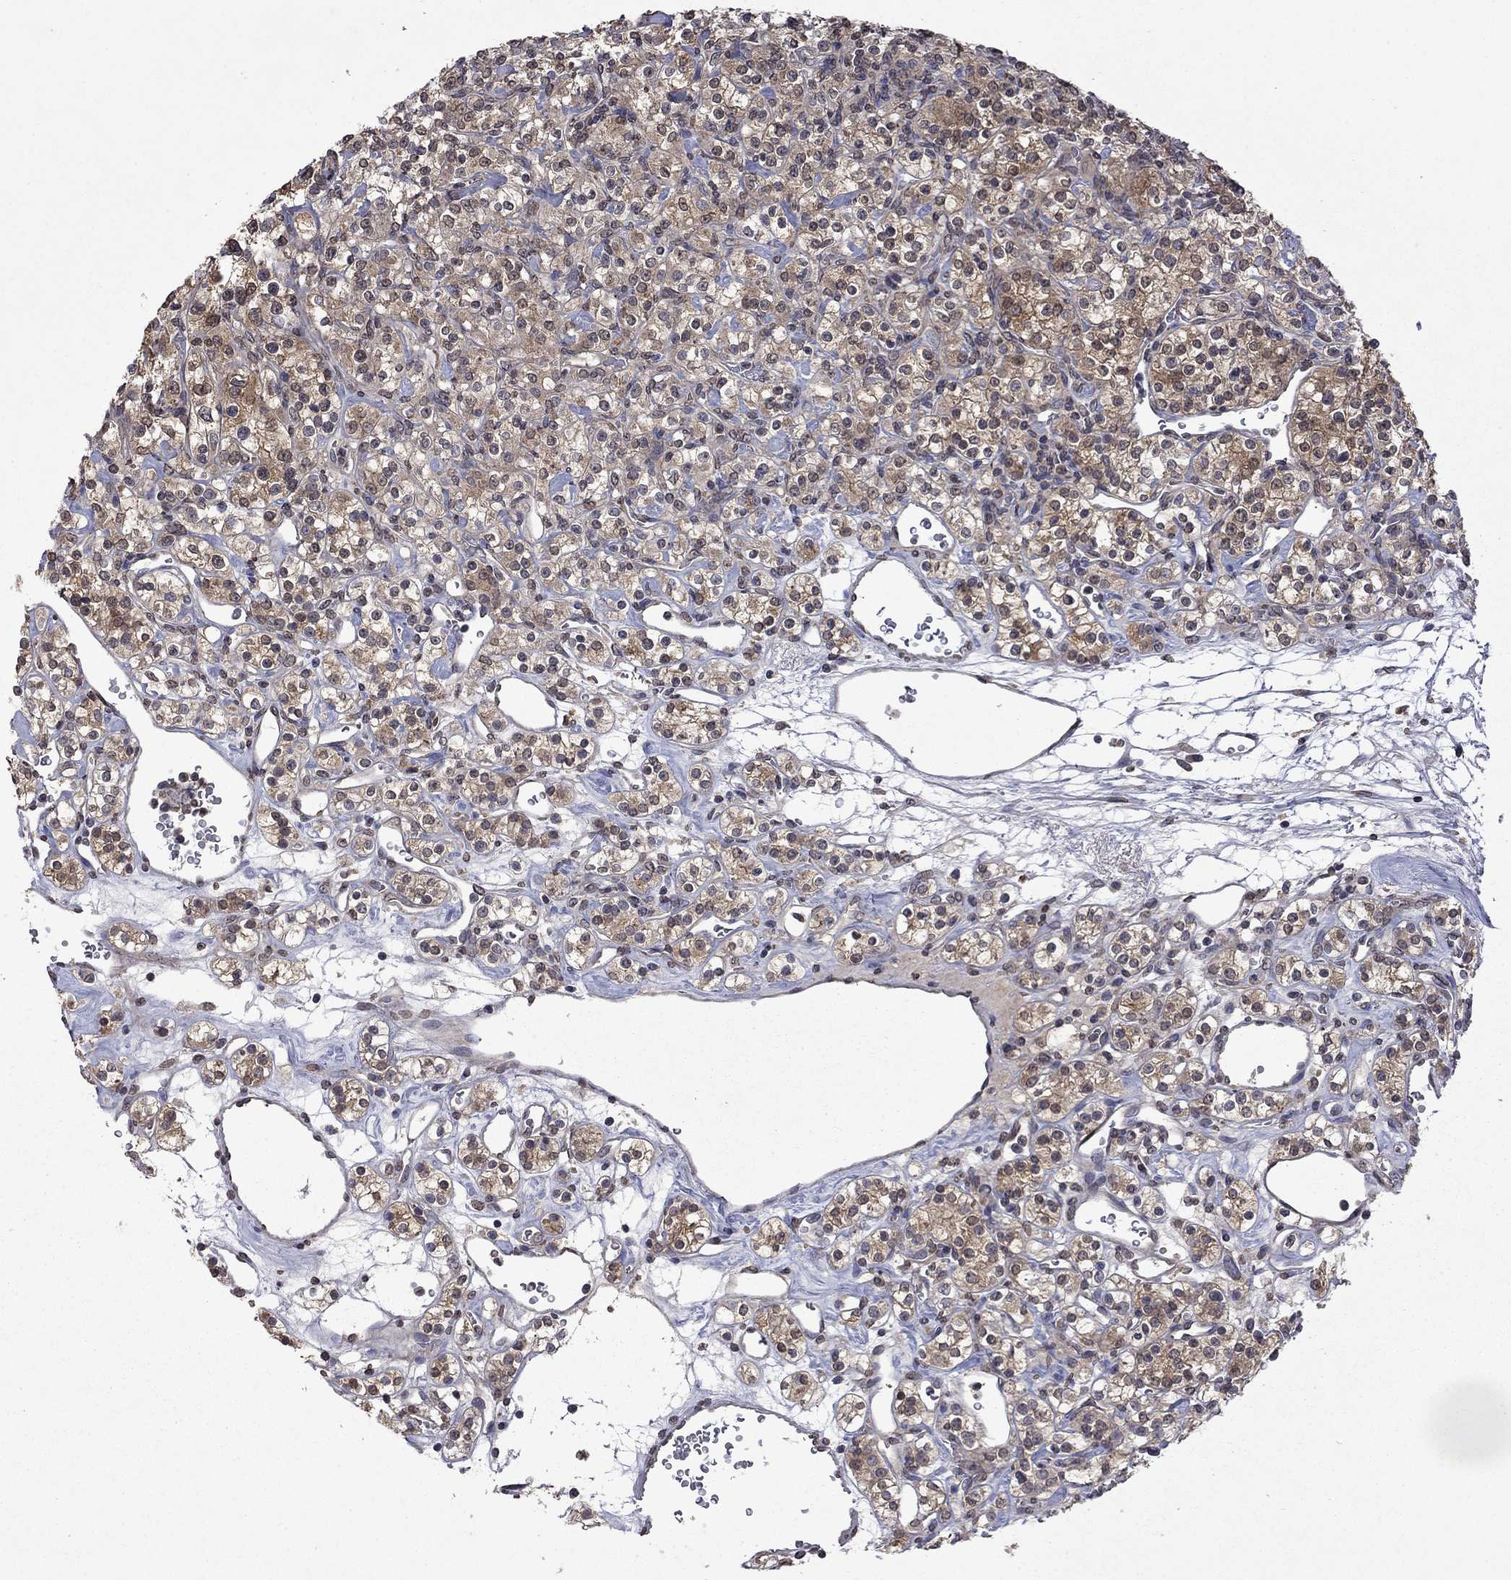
{"staining": {"intensity": "moderate", "quantity": "25%-75%", "location": "cytoplasmic/membranous"}, "tissue": "renal cancer", "cell_type": "Tumor cells", "image_type": "cancer", "snomed": [{"axis": "morphology", "description": "Adenocarcinoma, NOS"}, {"axis": "topography", "description": "Kidney"}], "caption": "Moderate cytoplasmic/membranous protein expression is seen in approximately 25%-75% of tumor cells in renal cancer.", "gene": "TTC38", "patient": {"sex": "male", "age": 77}}